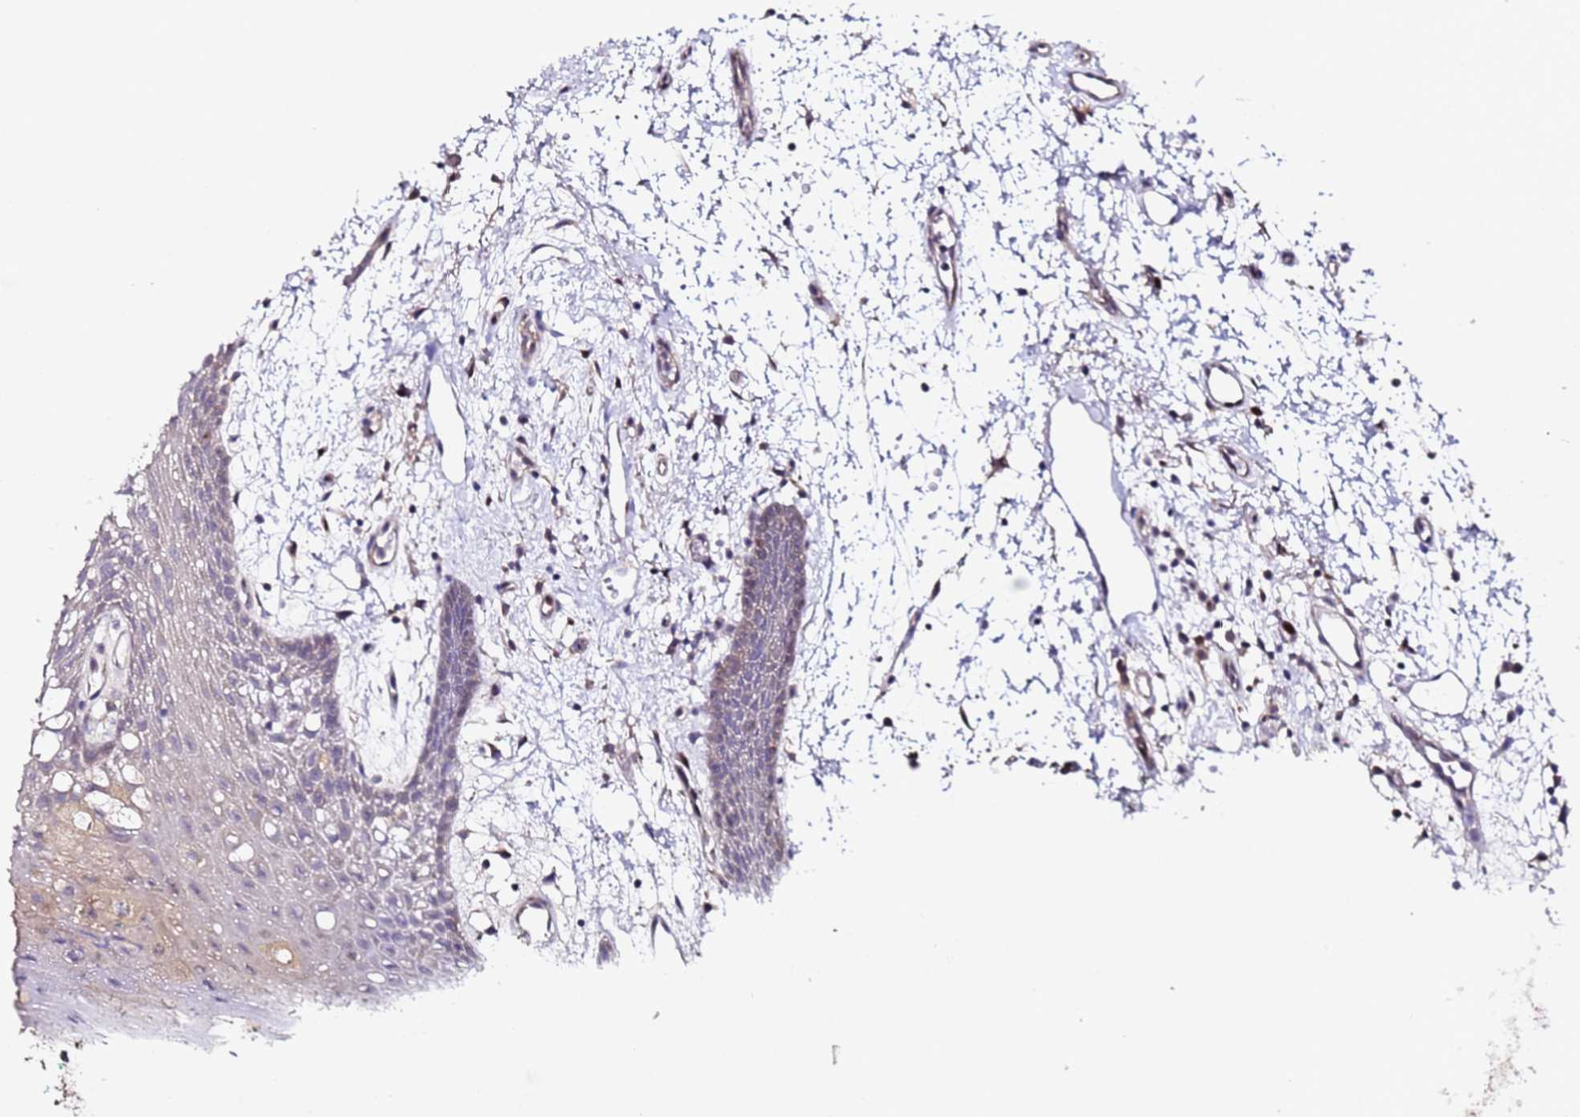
{"staining": {"intensity": "moderate", "quantity": "25%-75%", "location": "cytoplasmic/membranous"}, "tissue": "oral mucosa", "cell_type": "Squamous epithelial cells", "image_type": "normal", "snomed": [{"axis": "morphology", "description": "Normal tissue, NOS"}, {"axis": "topography", "description": "Oral tissue"}, {"axis": "topography", "description": "Tounge, NOS"}], "caption": "An immunohistochemistry micrograph of normal tissue is shown. Protein staining in brown shows moderate cytoplasmic/membranous positivity in oral mucosa within squamous epithelial cells.", "gene": "ALG3", "patient": {"sex": "female", "age": 59}}